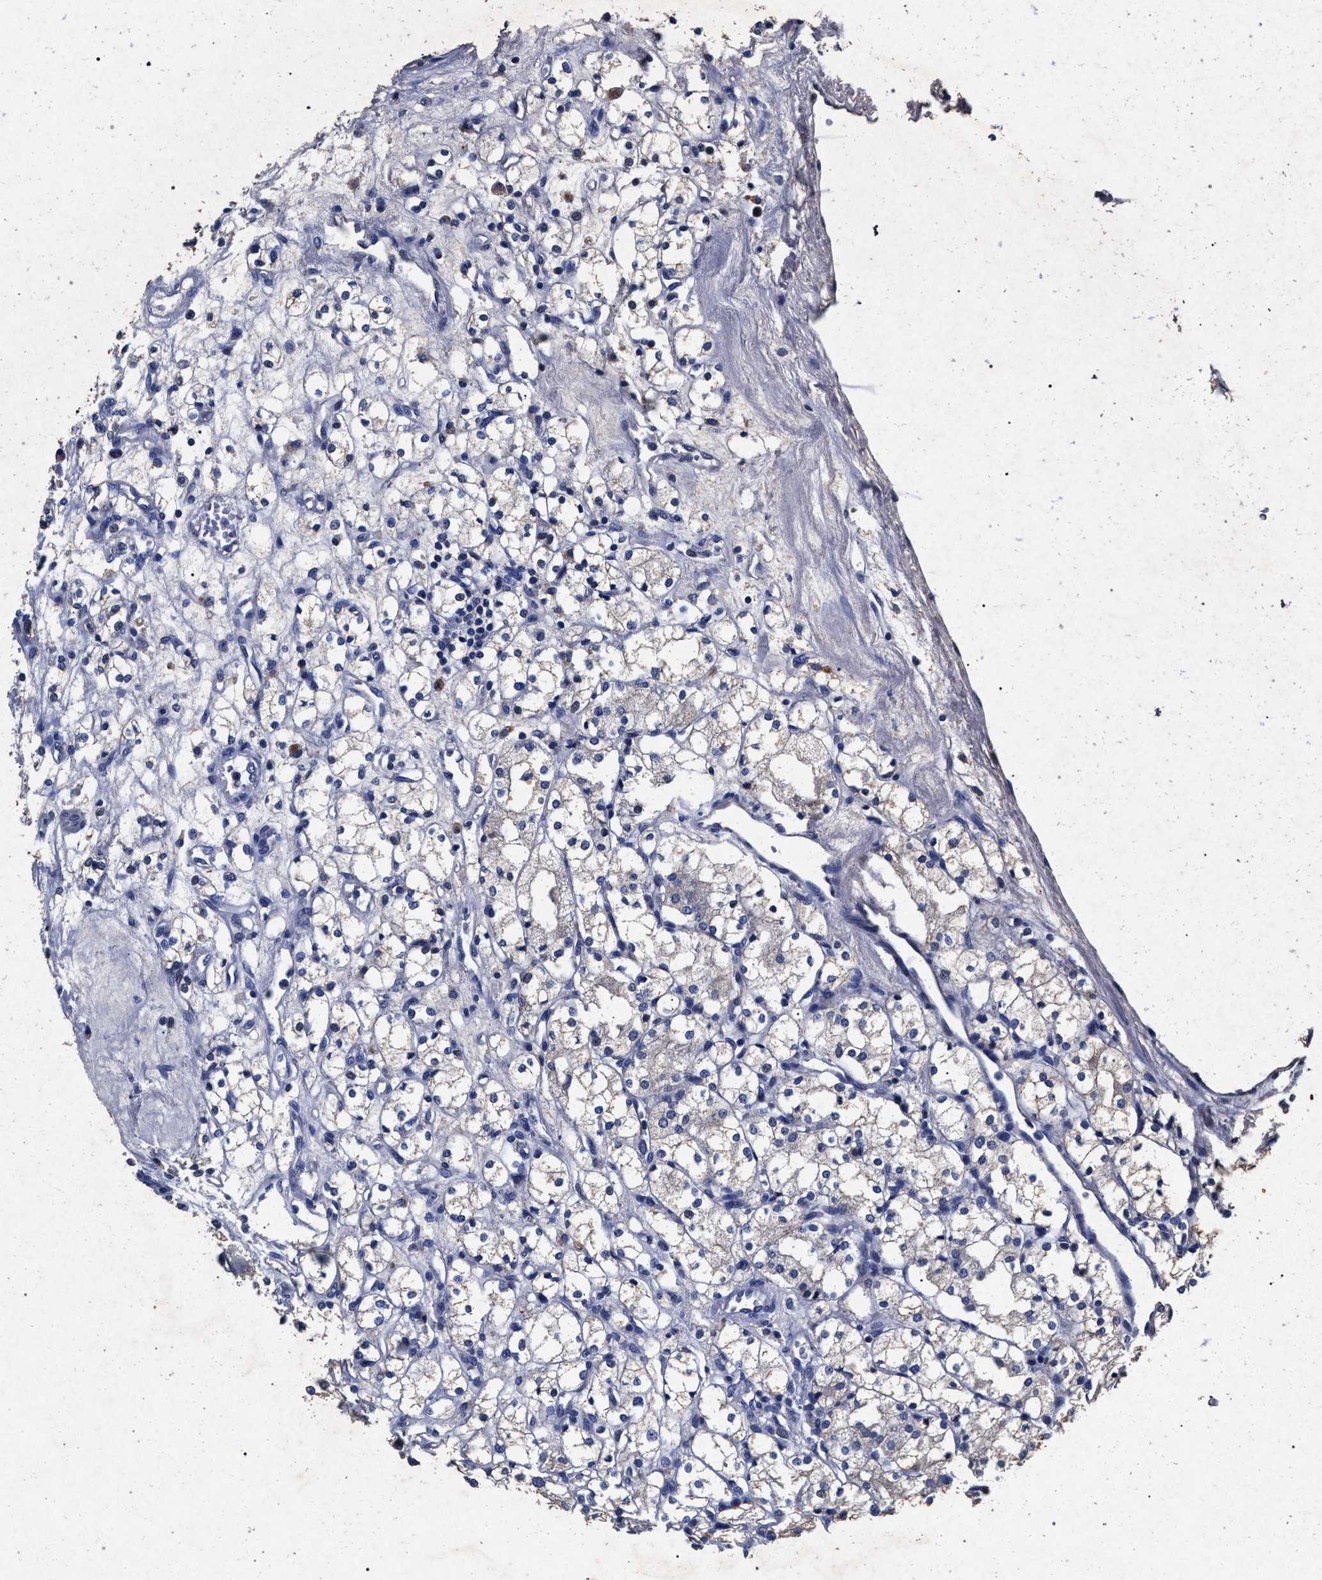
{"staining": {"intensity": "negative", "quantity": "none", "location": "none"}, "tissue": "renal cancer", "cell_type": "Tumor cells", "image_type": "cancer", "snomed": [{"axis": "morphology", "description": "Adenocarcinoma, NOS"}, {"axis": "topography", "description": "Kidney"}], "caption": "This is an IHC image of renal adenocarcinoma. There is no positivity in tumor cells.", "gene": "ATP1A2", "patient": {"sex": "male", "age": 77}}